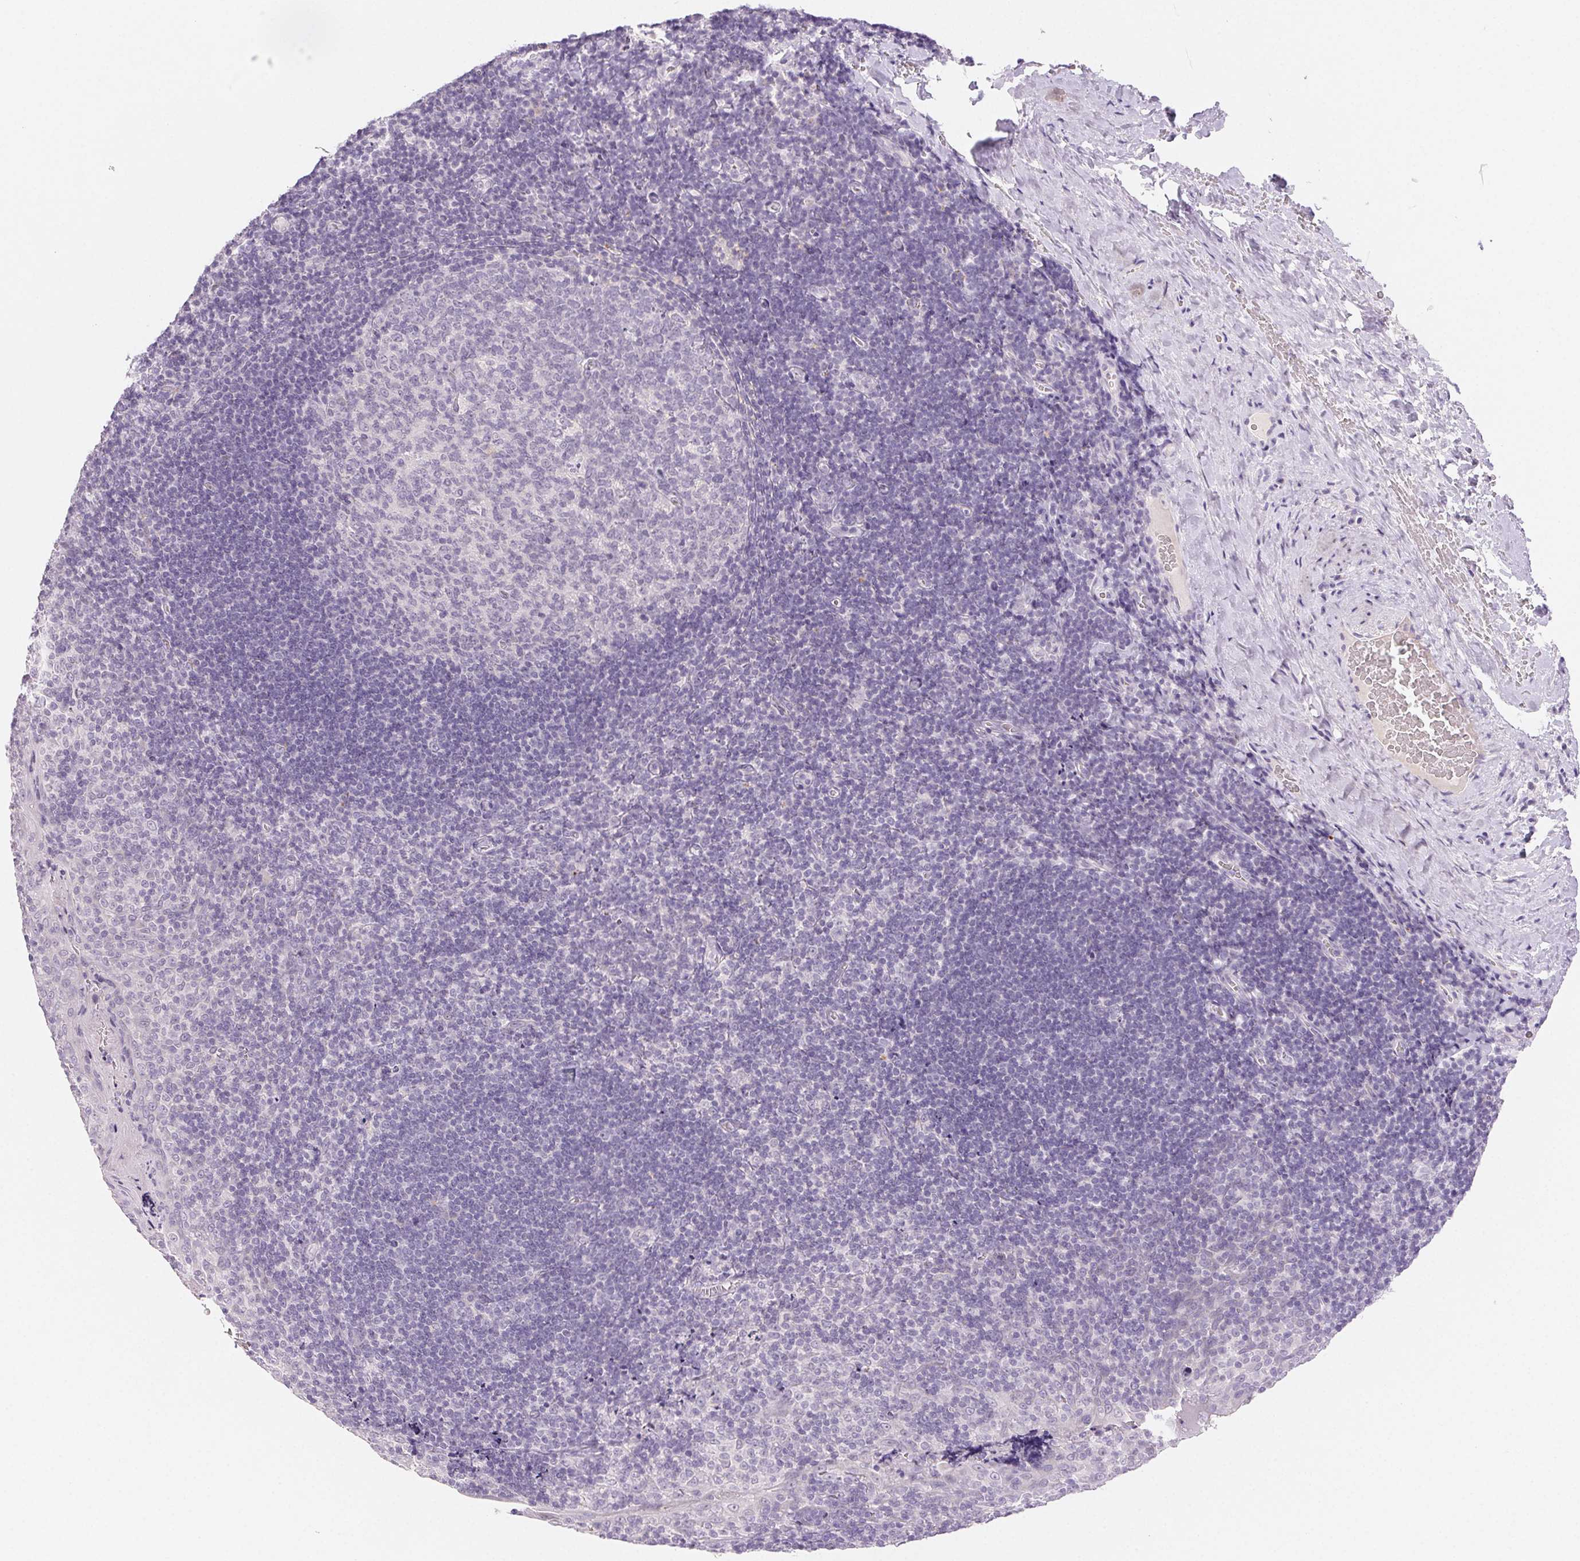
{"staining": {"intensity": "negative", "quantity": "none", "location": "none"}, "tissue": "tonsil", "cell_type": "Germinal center cells", "image_type": "normal", "snomed": [{"axis": "morphology", "description": "Normal tissue, NOS"}, {"axis": "morphology", "description": "Inflammation, NOS"}, {"axis": "topography", "description": "Tonsil"}], "caption": "The histopathology image demonstrates no significant positivity in germinal center cells of tonsil. The staining is performed using DAB brown chromogen with nuclei counter-stained in using hematoxylin.", "gene": "BPIFB2", "patient": {"sex": "female", "age": 31}}